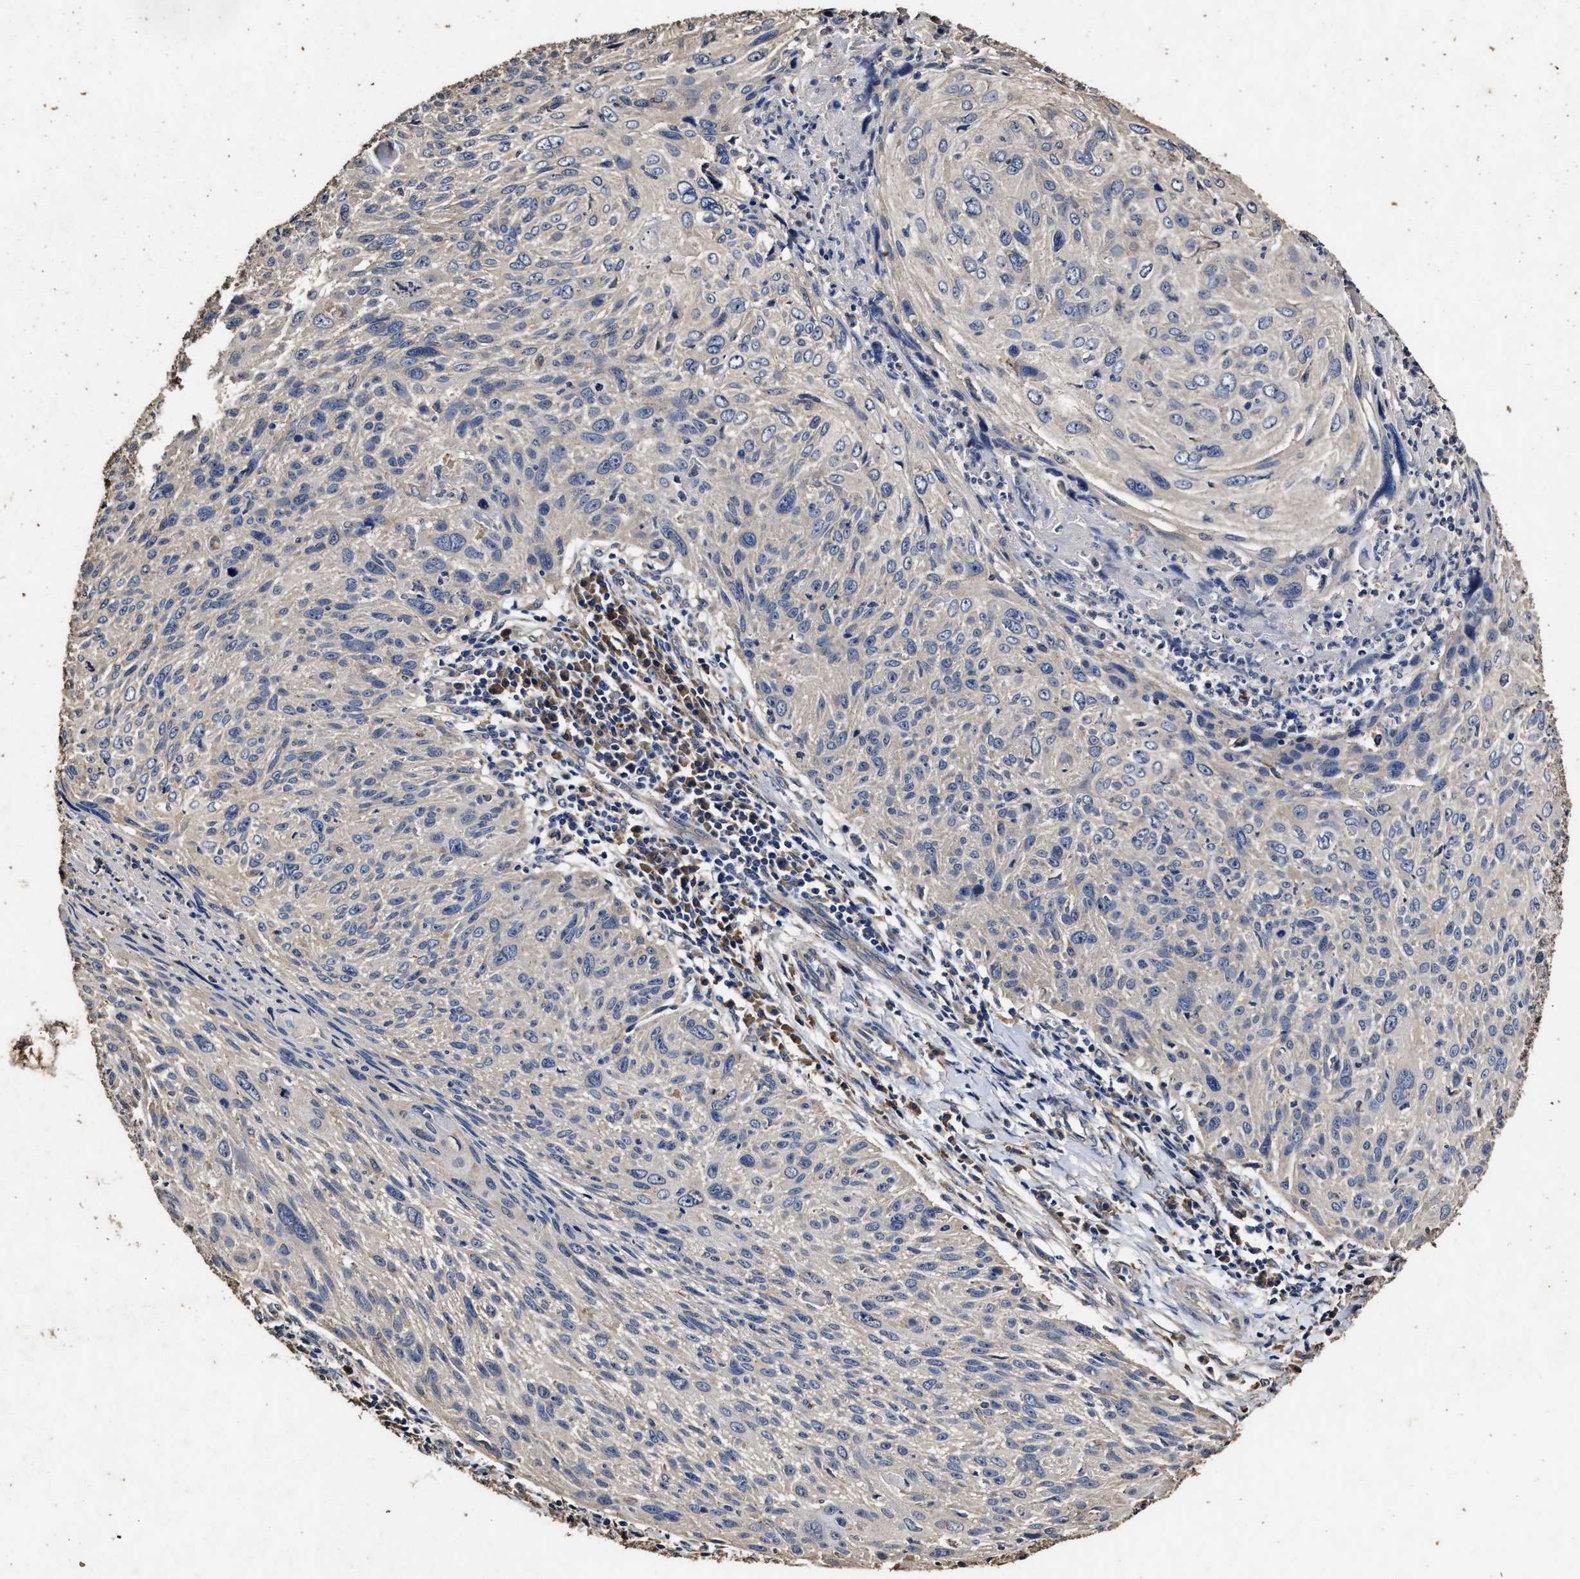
{"staining": {"intensity": "weak", "quantity": "<25%", "location": "cytoplasmic/membranous"}, "tissue": "cervical cancer", "cell_type": "Tumor cells", "image_type": "cancer", "snomed": [{"axis": "morphology", "description": "Squamous cell carcinoma, NOS"}, {"axis": "topography", "description": "Cervix"}], "caption": "Immunohistochemistry (IHC) image of neoplastic tissue: cervical cancer (squamous cell carcinoma) stained with DAB (3,3'-diaminobenzidine) displays no significant protein expression in tumor cells.", "gene": "PPM1K", "patient": {"sex": "female", "age": 51}}